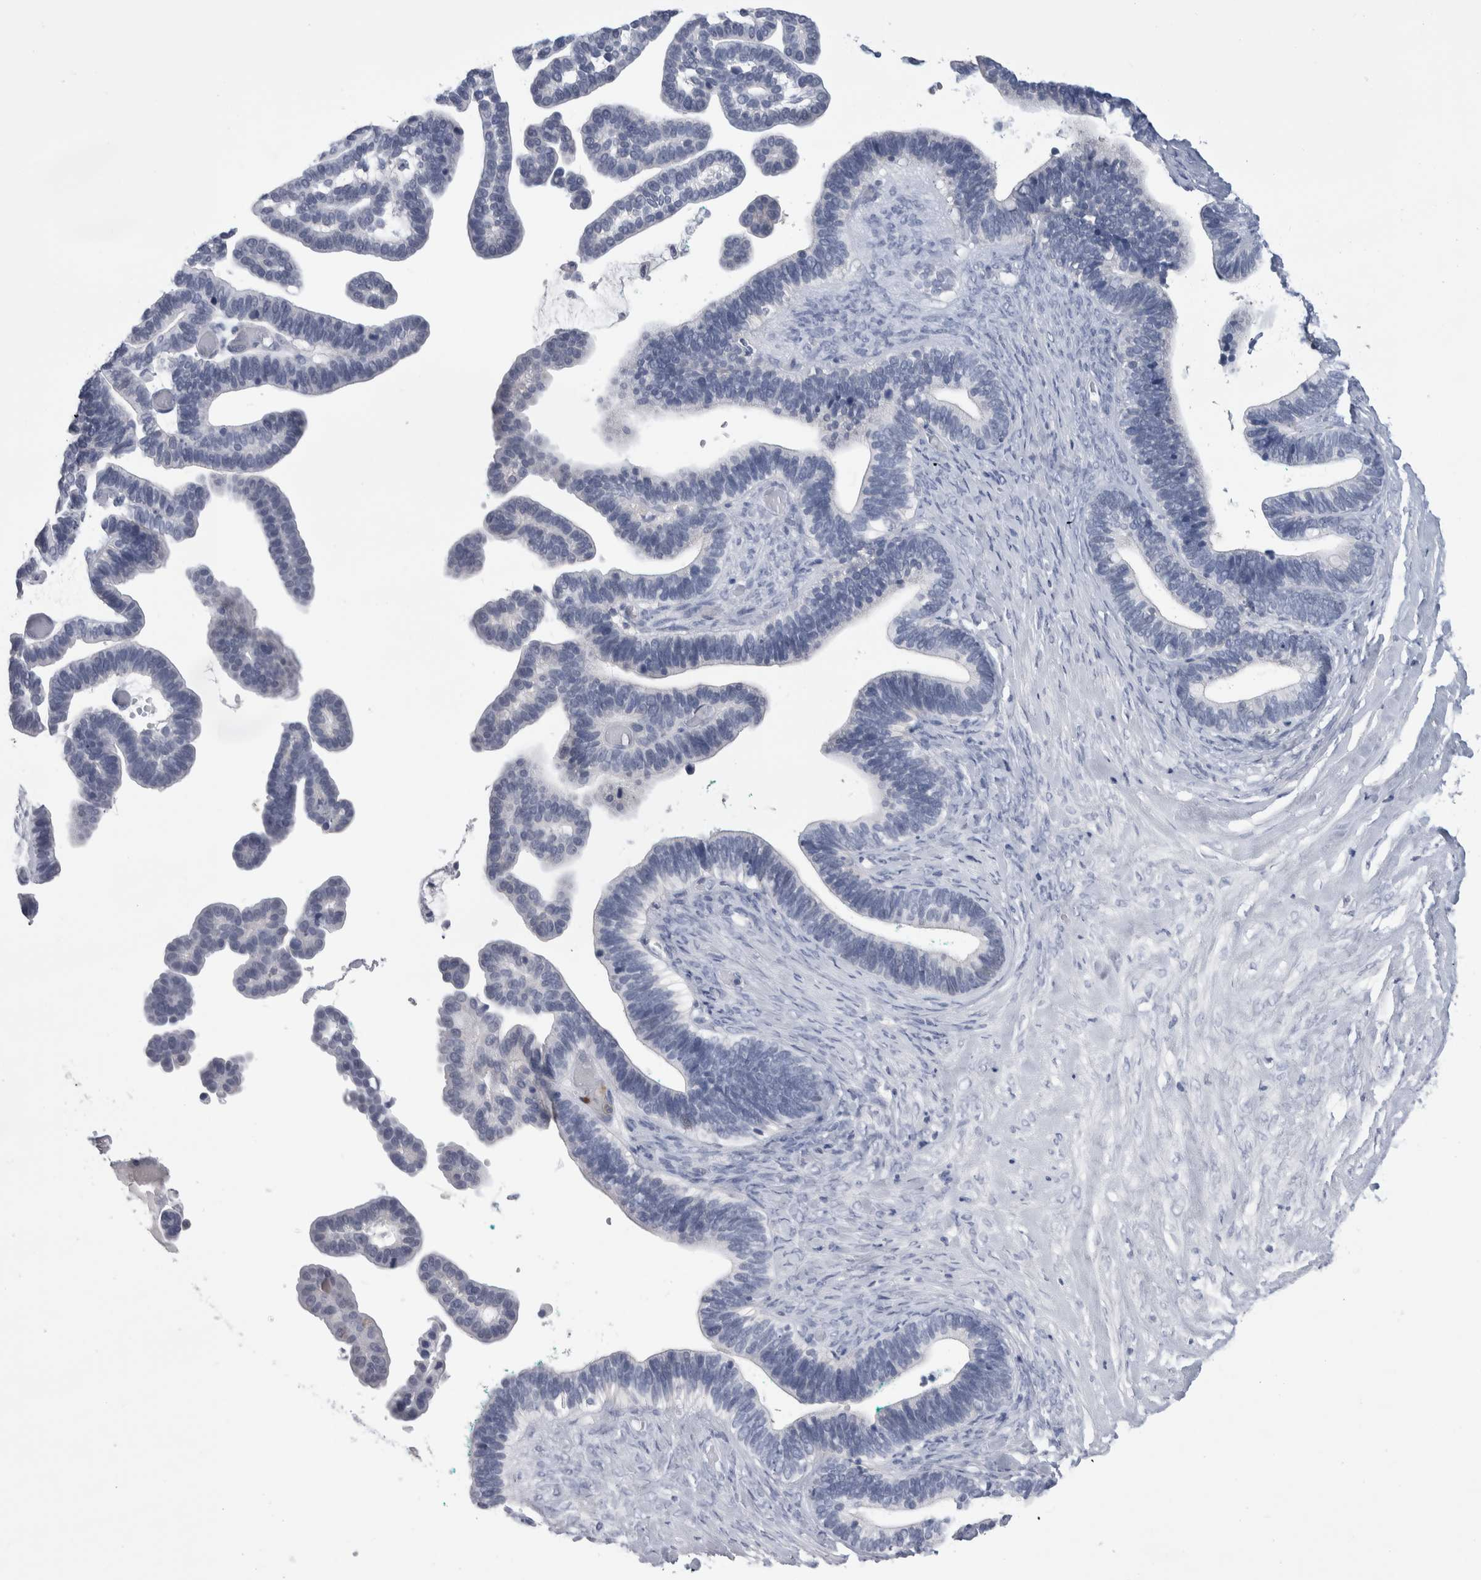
{"staining": {"intensity": "negative", "quantity": "none", "location": "none"}, "tissue": "ovarian cancer", "cell_type": "Tumor cells", "image_type": "cancer", "snomed": [{"axis": "morphology", "description": "Cystadenocarcinoma, serous, NOS"}, {"axis": "topography", "description": "Ovary"}], "caption": "Tumor cells show no significant positivity in ovarian cancer. Nuclei are stained in blue.", "gene": "LURAP1L", "patient": {"sex": "female", "age": 56}}